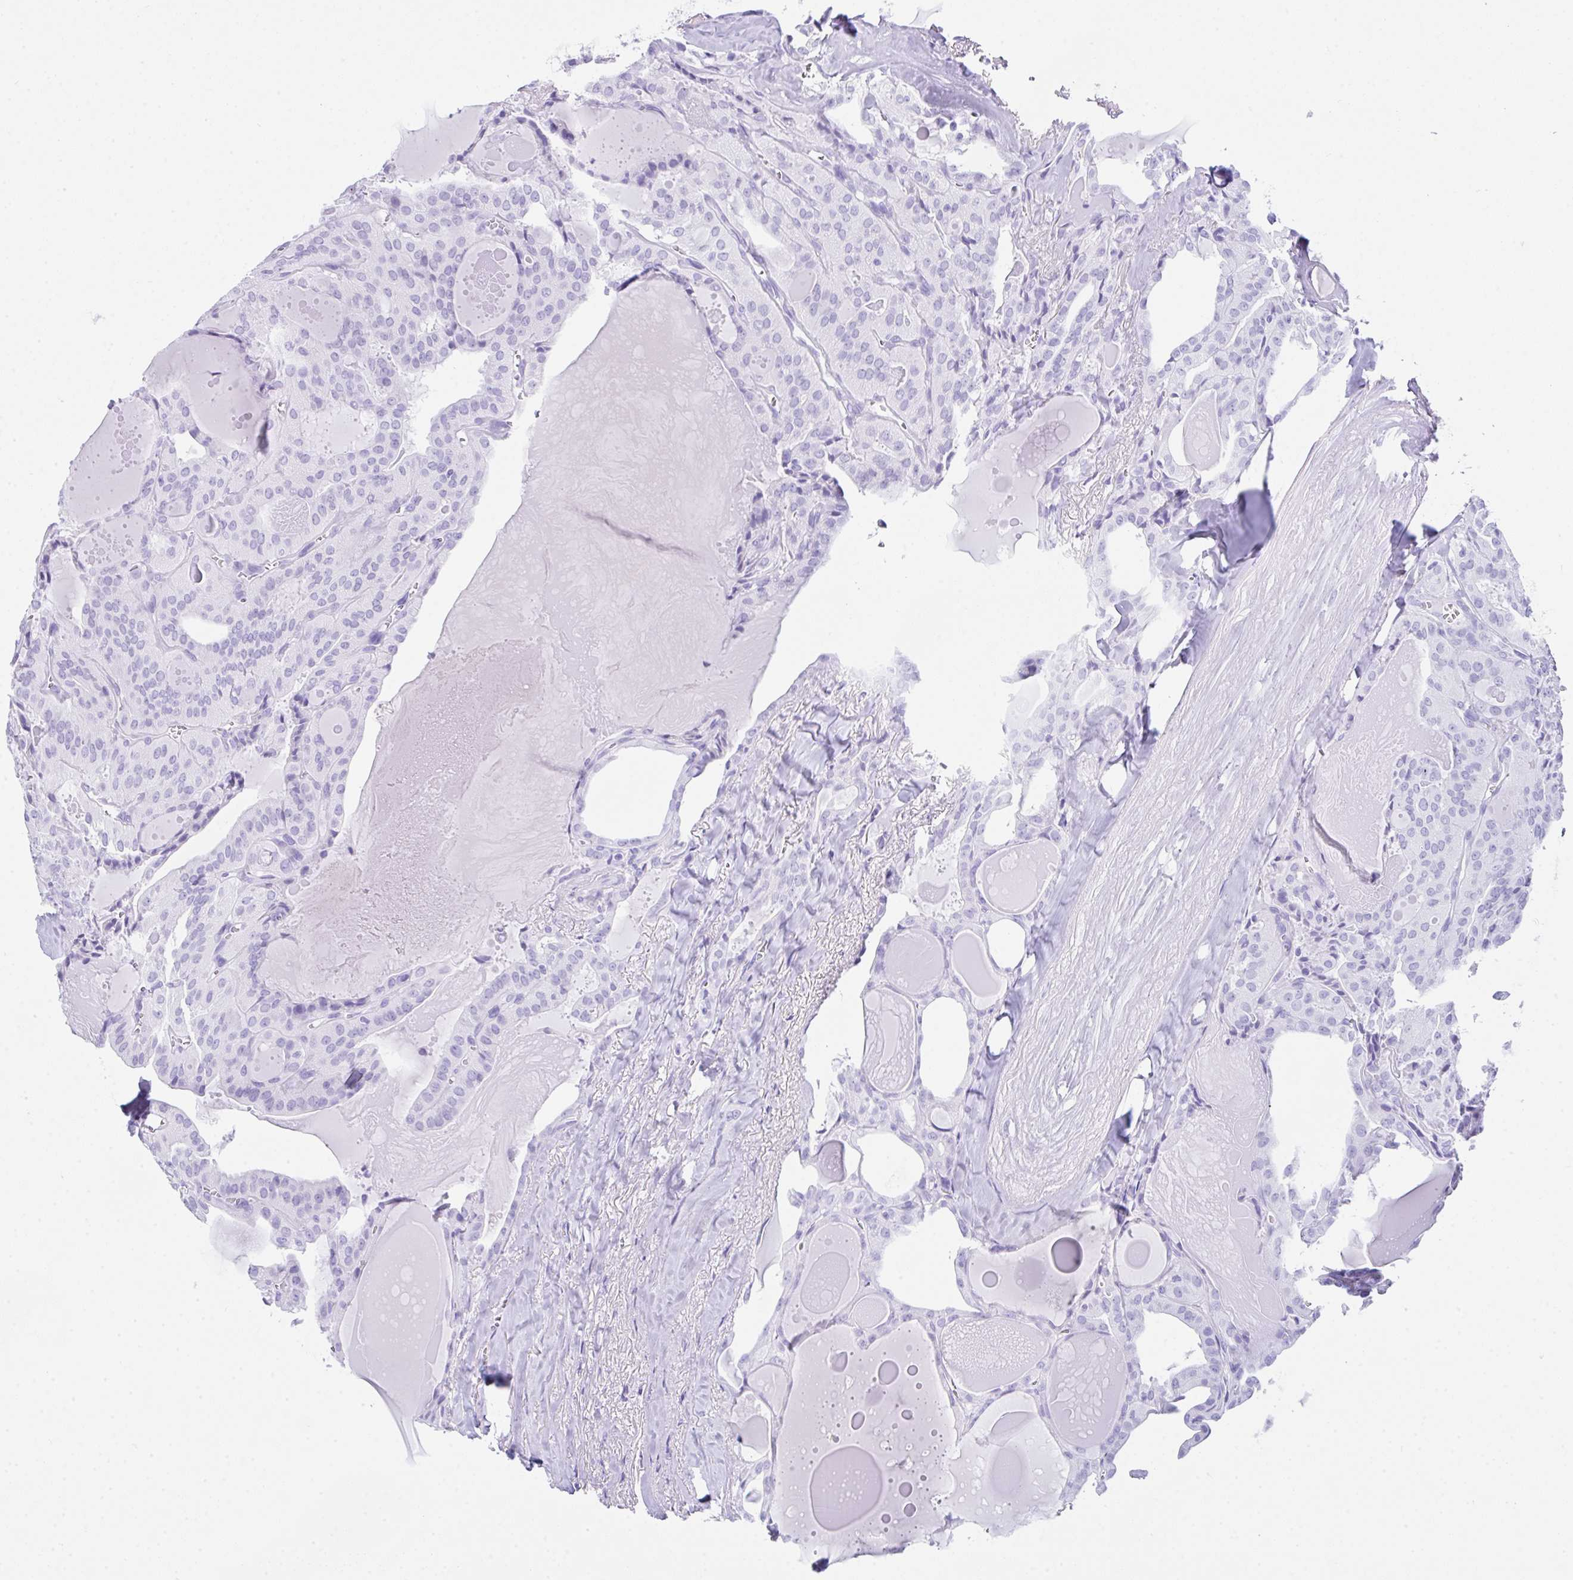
{"staining": {"intensity": "negative", "quantity": "none", "location": "none"}, "tissue": "thyroid cancer", "cell_type": "Tumor cells", "image_type": "cancer", "snomed": [{"axis": "morphology", "description": "Papillary adenocarcinoma, NOS"}, {"axis": "topography", "description": "Thyroid gland"}], "caption": "High power microscopy micrograph of an IHC micrograph of thyroid cancer (papillary adenocarcinoma), revealing no significant positivity in tumor cells. (DAB immunohistochemistry, high magnification).", "gene": "LGALS4", "patient": {"sex": "male", "age": 52}}